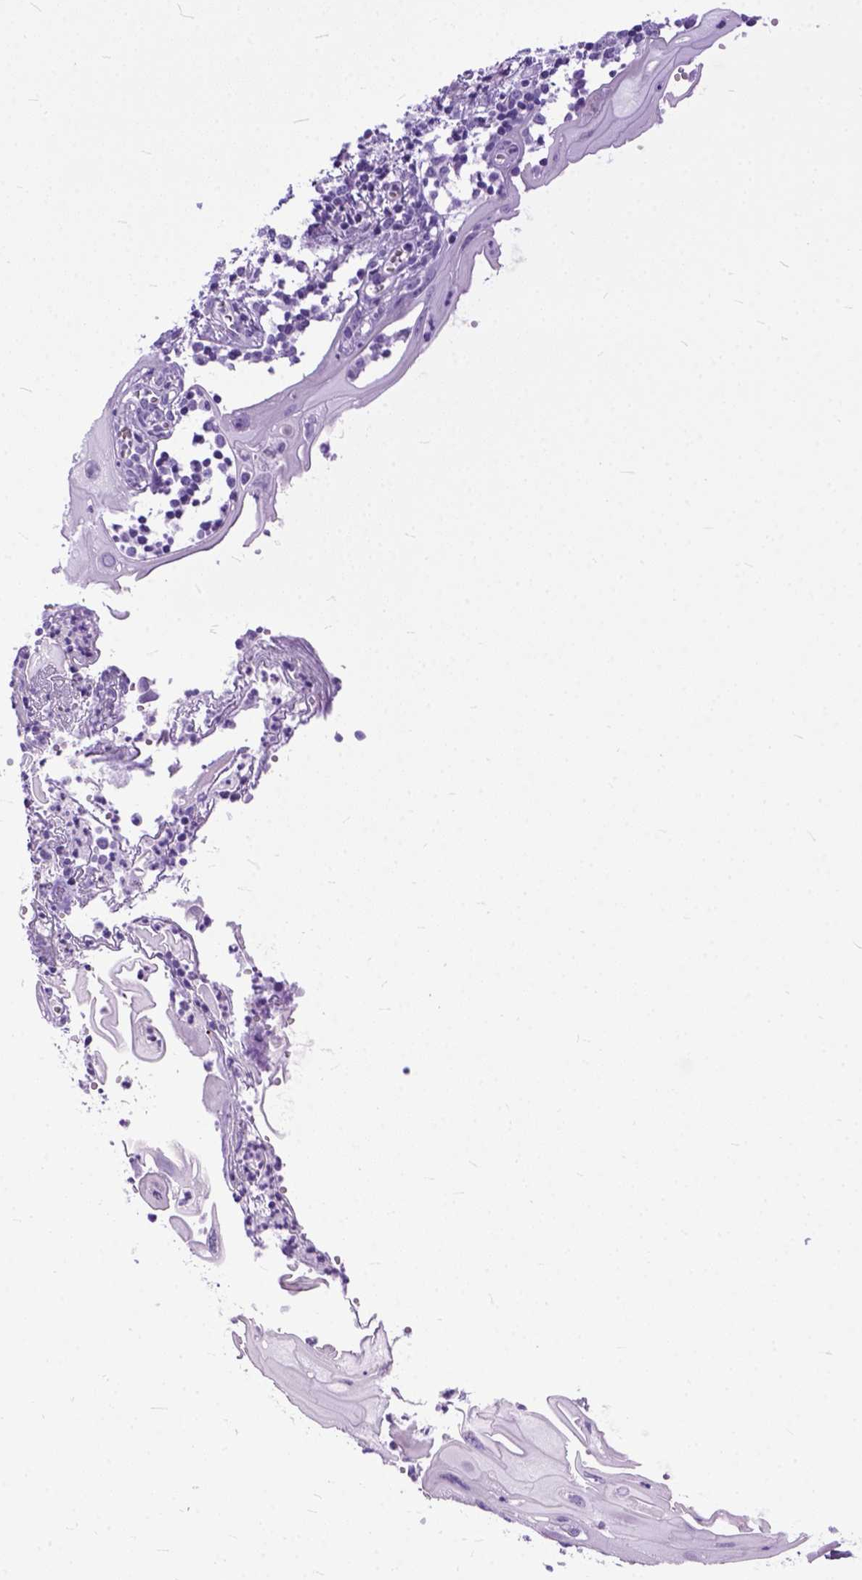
{"staining": {"intensity": "negative", "quantity": "none", "location": "none"}, "tissue": "cervical cancer", "cell_type": "Tumor cells", "image_type": "cancer", "snomed": [{"axis": "morphology", "description": "Squamous cell carcinoma, NOS"}, {"axis": "topography", "description": "Cervix"}], "caption": "Tumor cells are negative for brown protein staining in squamous cell carcinoma (cervical).", "gene": "GNGT1", "patient": {"sex": "female", "age": 30}}